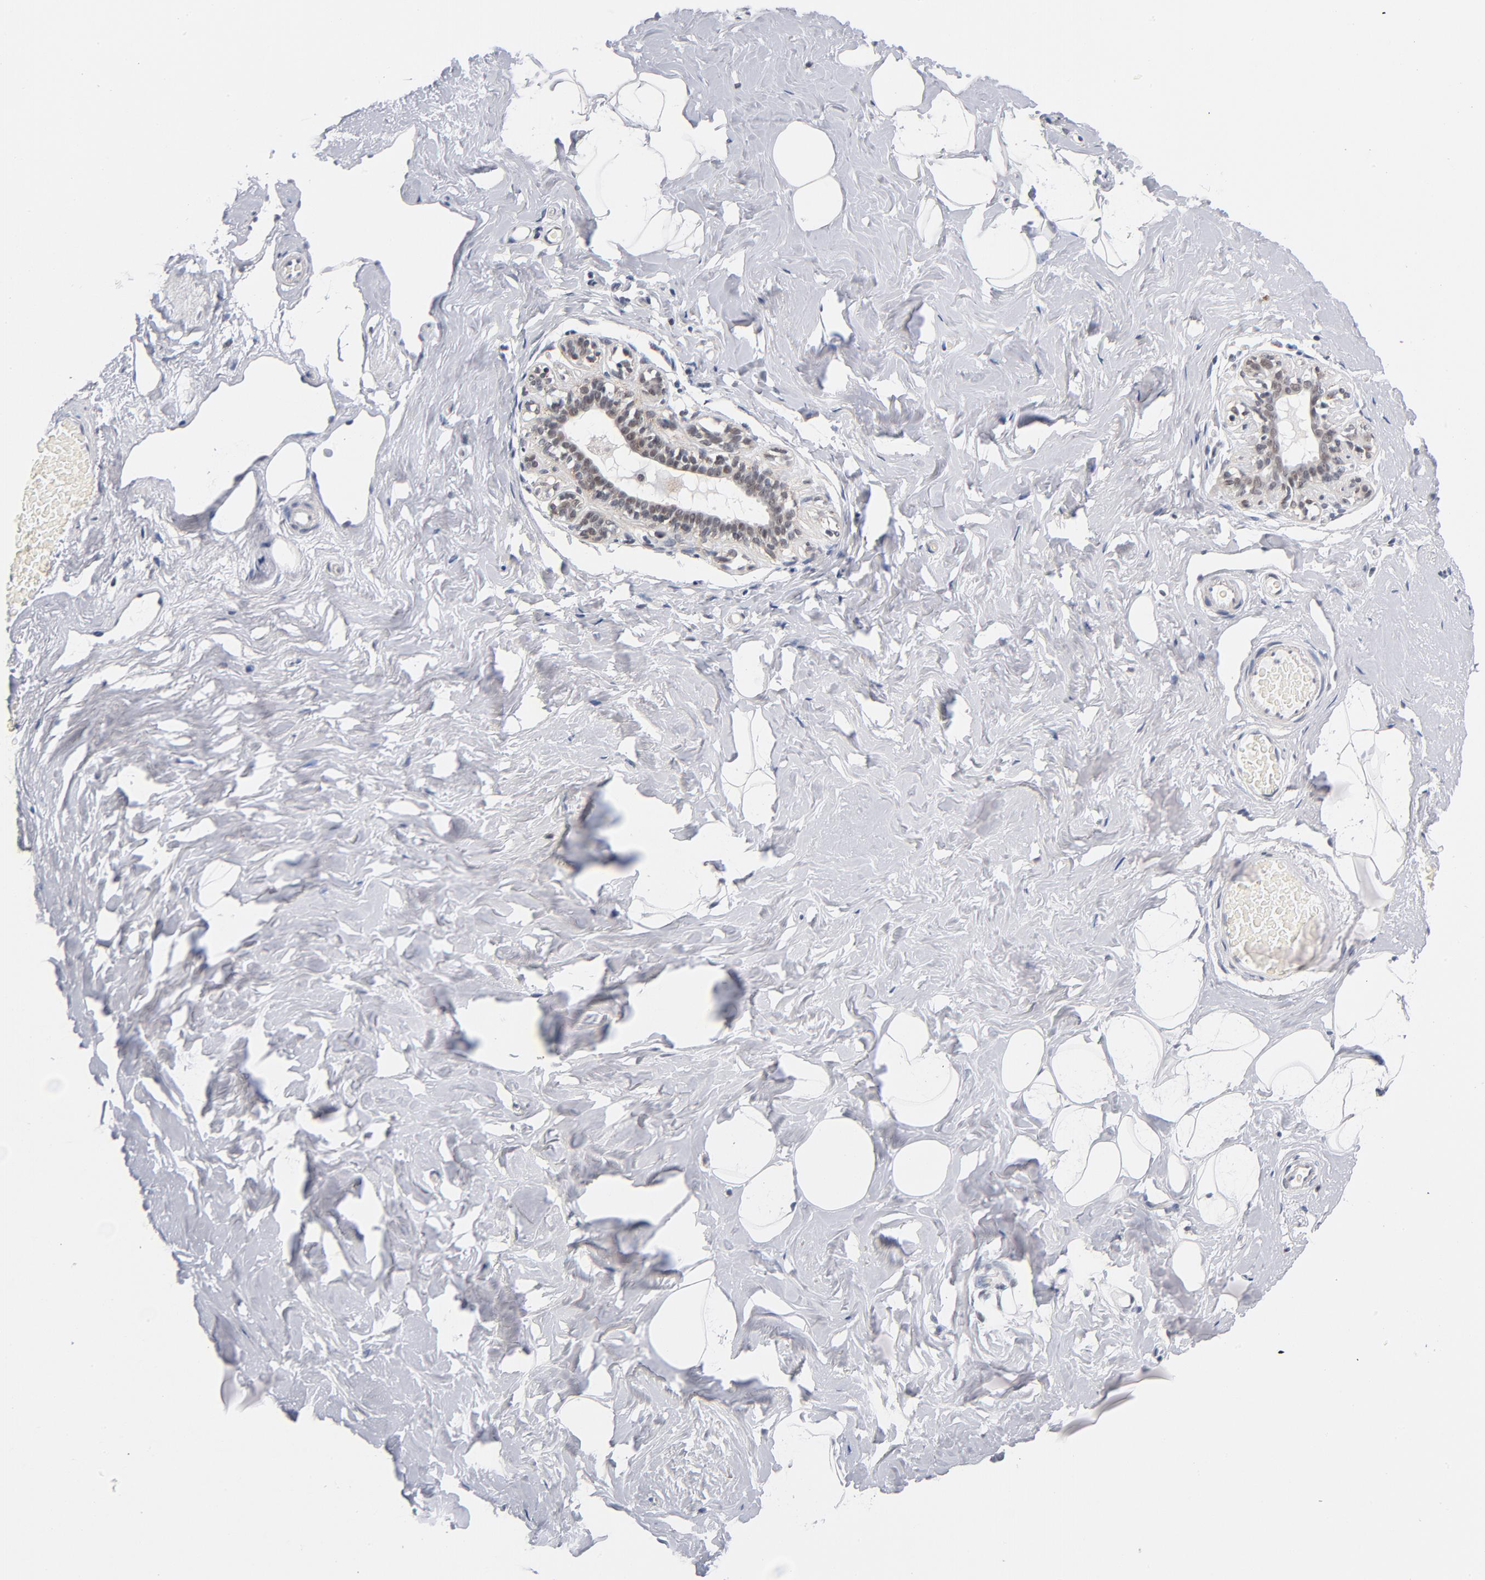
{"staining": {"intensity": "negative", "quantity": "none", "location": "none"}, "tissue": "breast", "cell_type": "Adipocytes", "image_type": "normal", "snomed": [{"axis": "morphology", "description": "Normal tissue, NOS"}, {"axis": "topography", "description": "Breast"}, {"axis": "topography", "description": "Soft tissue"}], "caption": "This histopathology image is of normal breast stained with immunohistochemistry (IHC) to label a protein in brown with the nuclei are counter-stained blue. There is no expression in adipocytes.", "gene": "BAP1", "patient": {"sex": "female", "age": 75}}